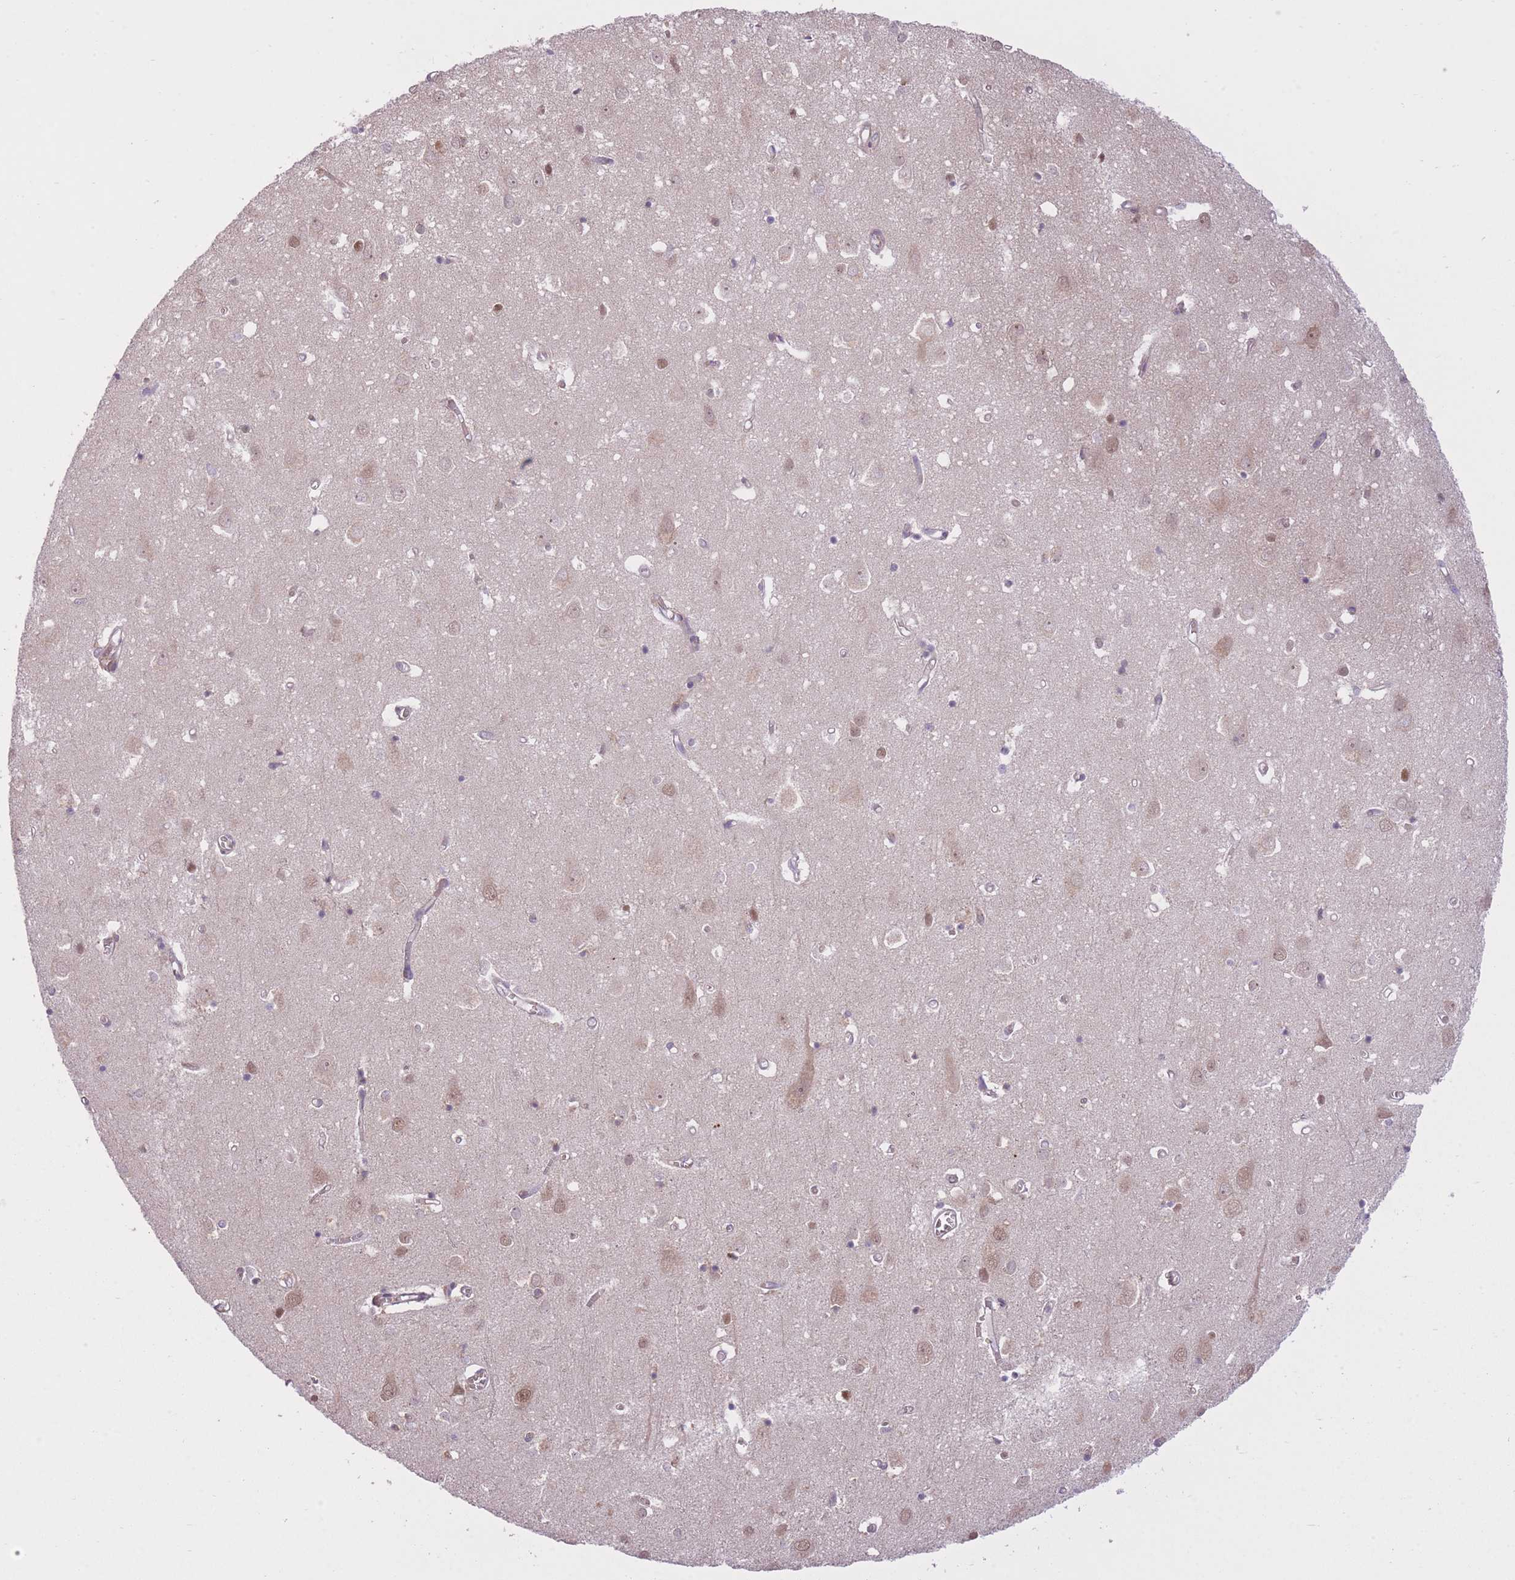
{"staining": {"intensity": "weak", "quantity": "25%-75%", "location": "cytoplasmic/membranous"}, "tissue": "cerebral cortex", "cell_type": "Endothelial cells", "image_type": "normal", "snomed": [{"axis": "morphology", "description": "Normal tissue, NOS"}, {"axis": "topography", "description": "Cerebral cortex"}], "caption": "Protein staining of unremarkable cerebral cortex displays weak cytoplasmic/membranous positivity in about 25%-75% of endothelial cells.", "gene": "POLR3F", "patient": {"sex": "male", "age": 70}}